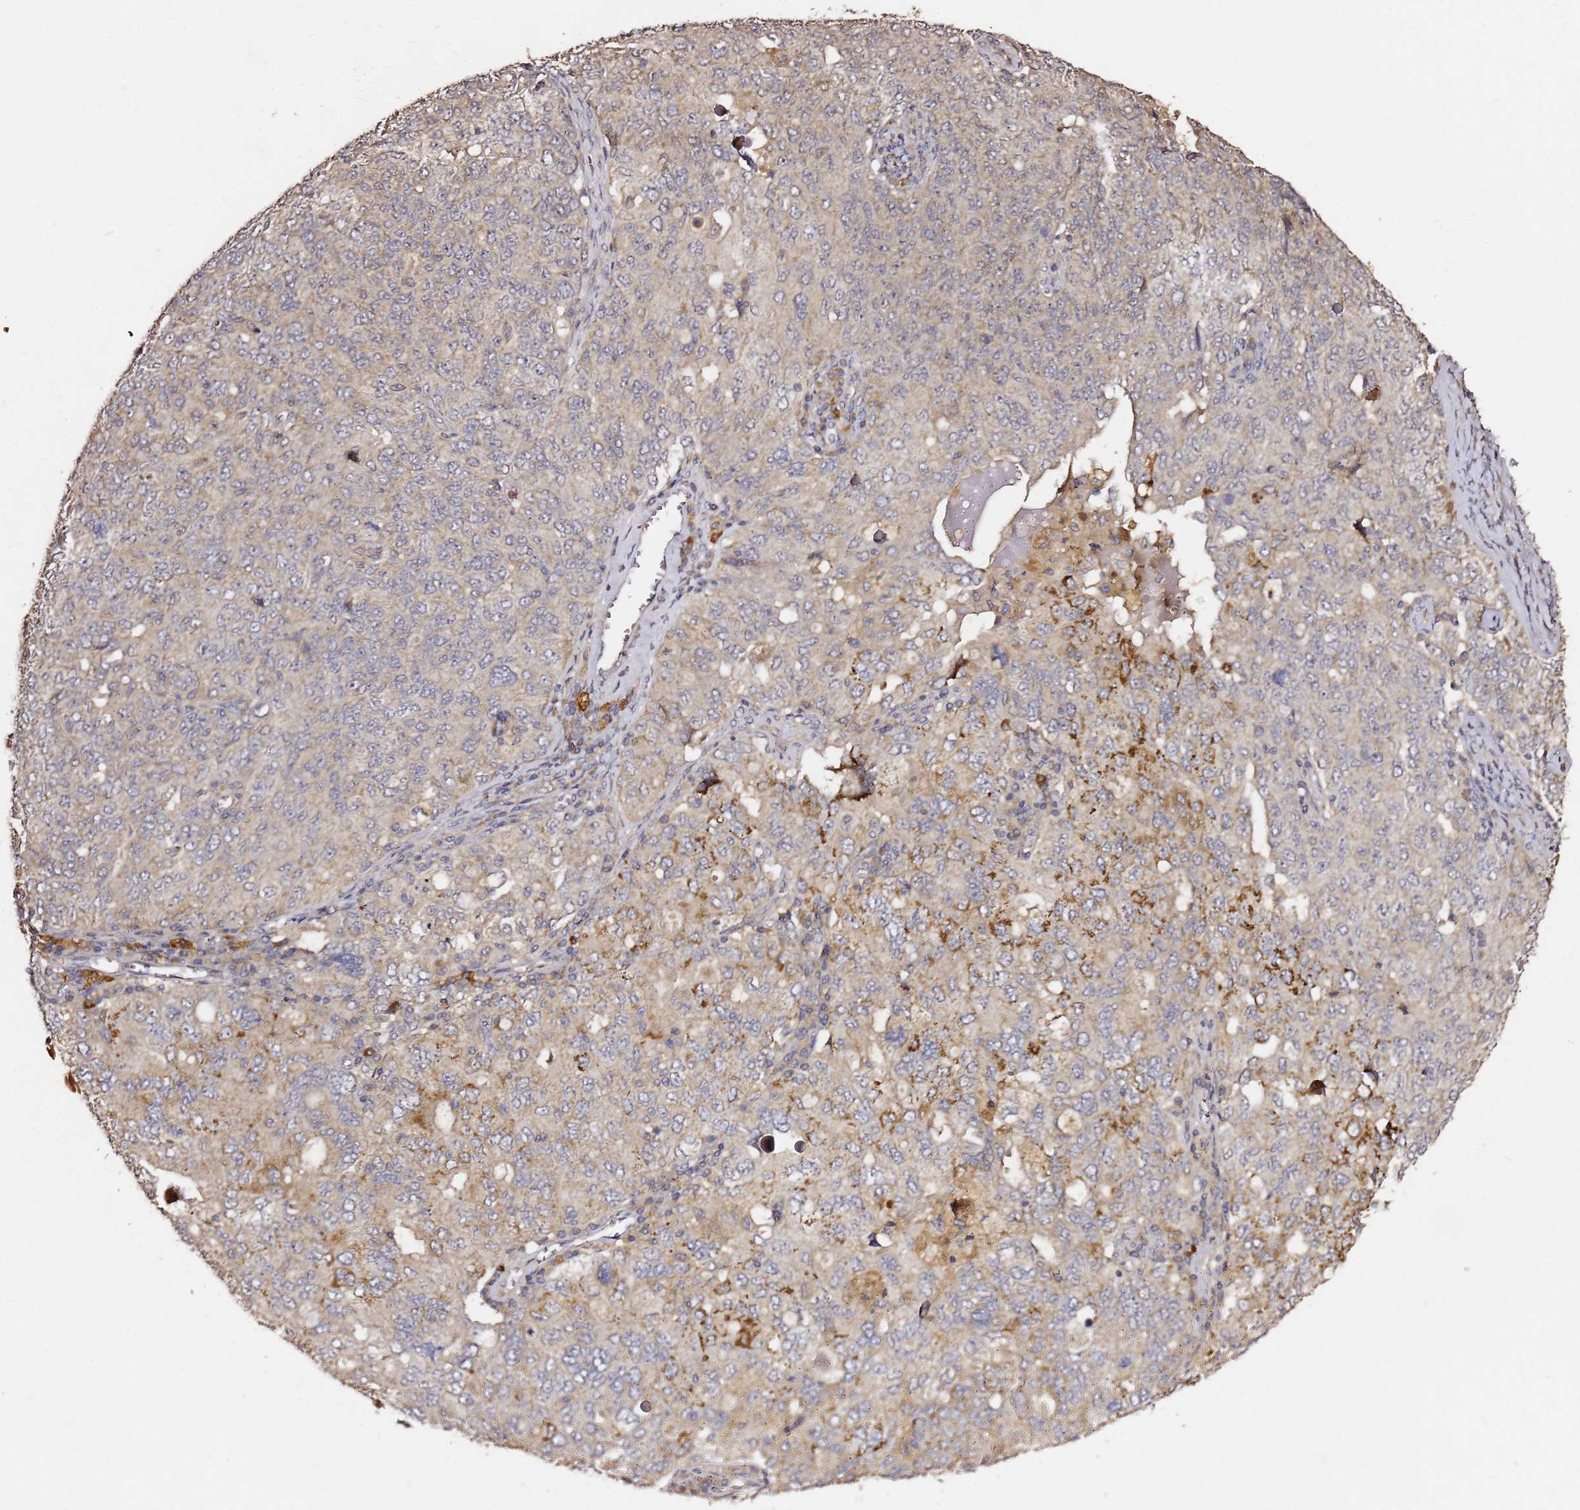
{"staining": {"intensity": "moderate", "quantity": "<25%", "location": "cytoplasmic/membranous"}, "tissue": "ovarian cancer", "cell_type": "Tumor cells", "image_type": "cancer", "snomed": [{"axis": "morphology", "description": "Carcinoma, endometroid"}, {"axis": "topography", "description": "Ovary"}], "caption": "The histopathology image displays immunohistochemical staining of ovarian cancer (endometroid carcinoma). There is moderate cytoplasmic/membranous staining is appreciated in approximately <25% of tumor cells. (DAB IHC, brown staining for protein, blue staining for nuclei).", "gene": "C6orf136", "patient": {"sex": "female", "age": 62}}